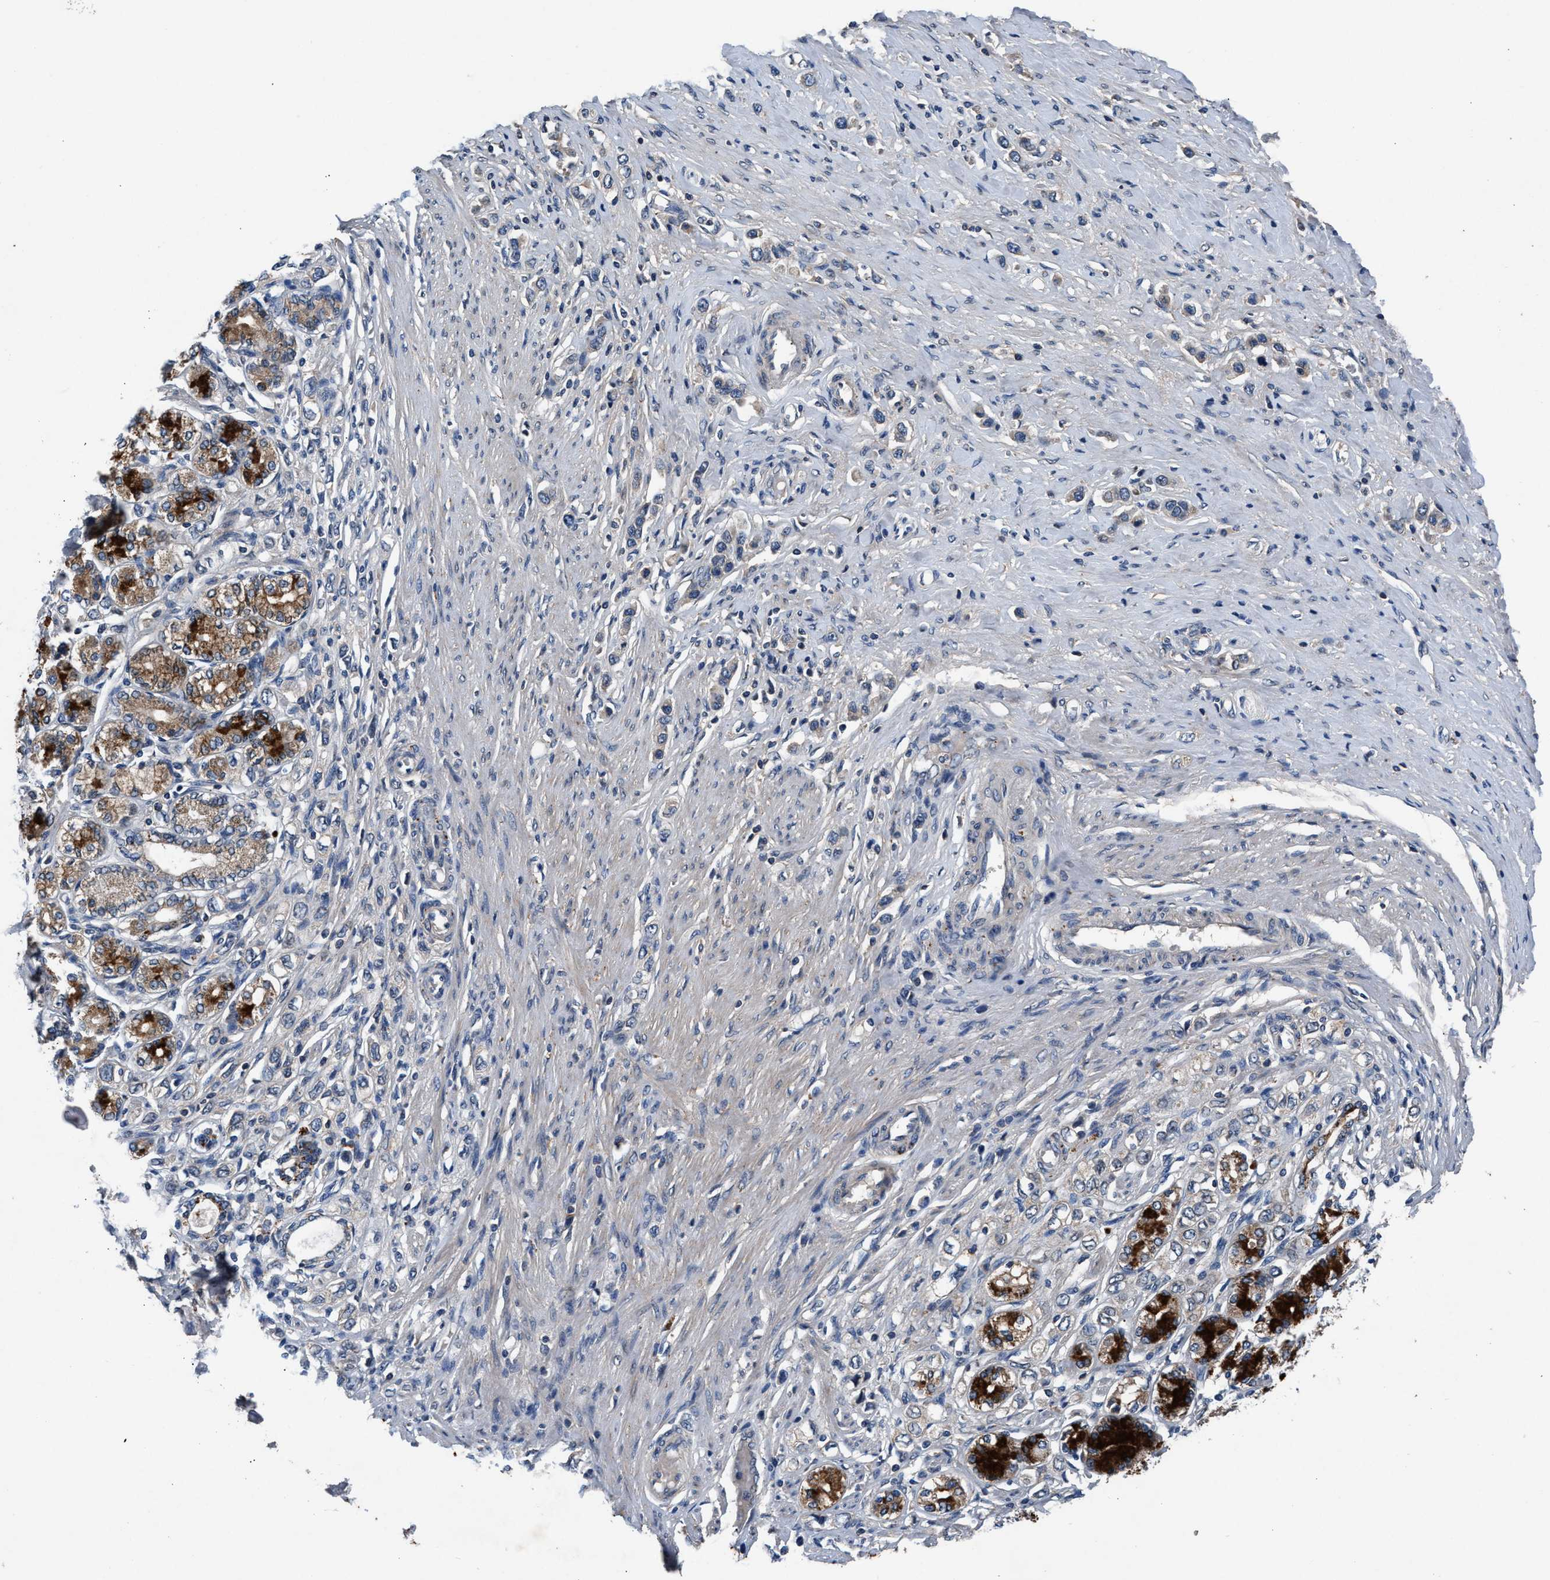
{"staining": {"intensity": "negative", "quantity": "none", "location": "none"}, "tissue": "stomach cancer", "cell_type": "Tumor cells", "image_type": "cancer", "snomed": [{"axis": "morphology", "description": "Adenocarcinoma, NOS"}, {"axis": "topography", "description": "Stomach"}], "caption": "Tumor cells show no significant expression in adenocarcinoma (stomach).", "gene": "PRXL2C", "patient": {"sex": "female", "age": 65}}